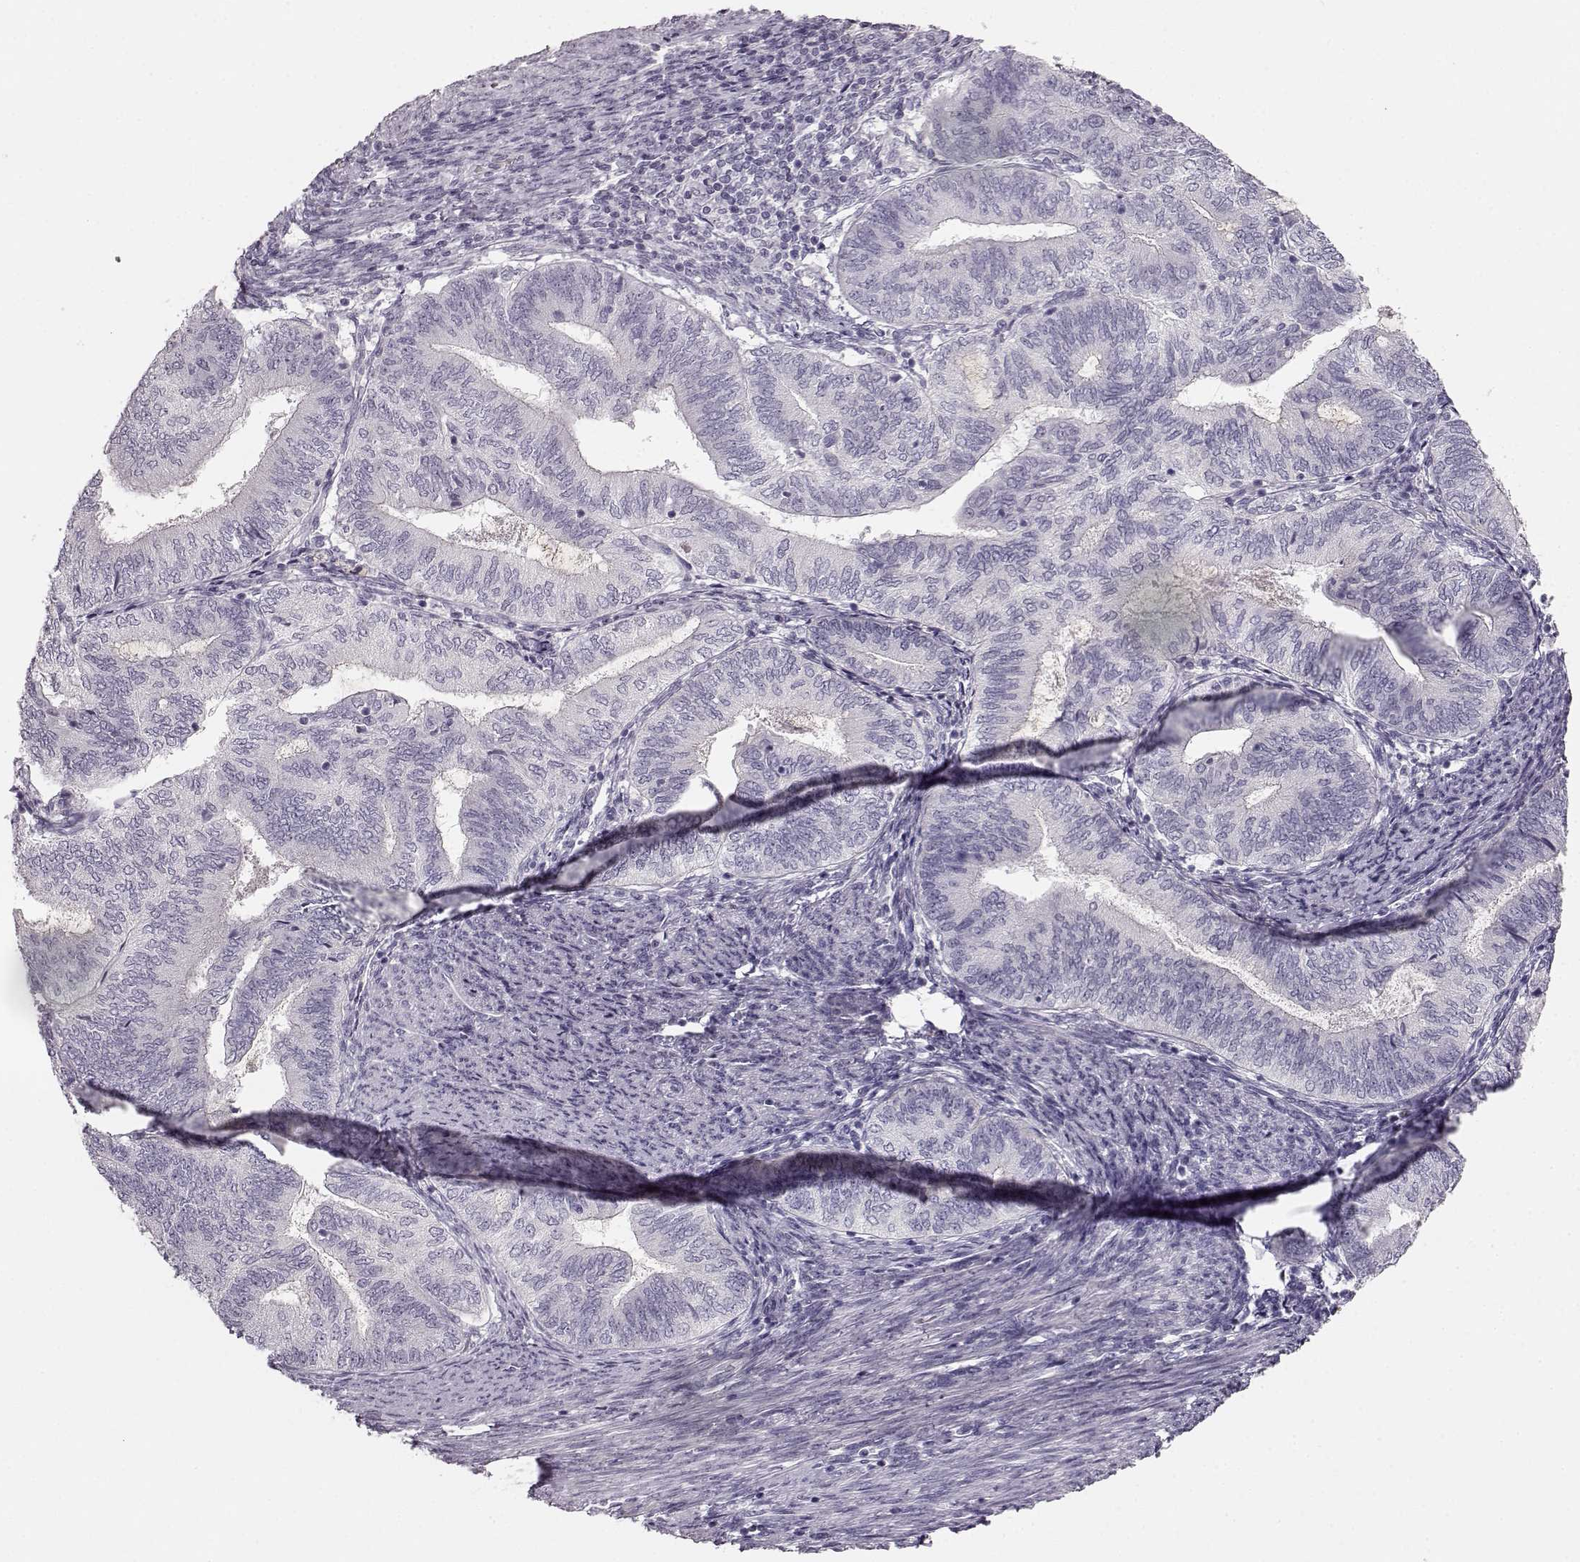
{"staining": {"intensity": "negative", "quantity": "none", "location": "none"}, "tissue": "endometrial cancer", "cell_type": "Tumor cells", "image_type": "cancer", "snomed": [{"axis": "morphology", "description": "Adenocarcinoma, NOS"}, {"axis": "topography", "description": "Endometrium"}], "caption": "Immunohistochemistry of human adenocarcinoma (endometrial) displays no expression in tumor cells.", "gene": "KIAA0319", "patient": {"sex": "female", "age": 65}}